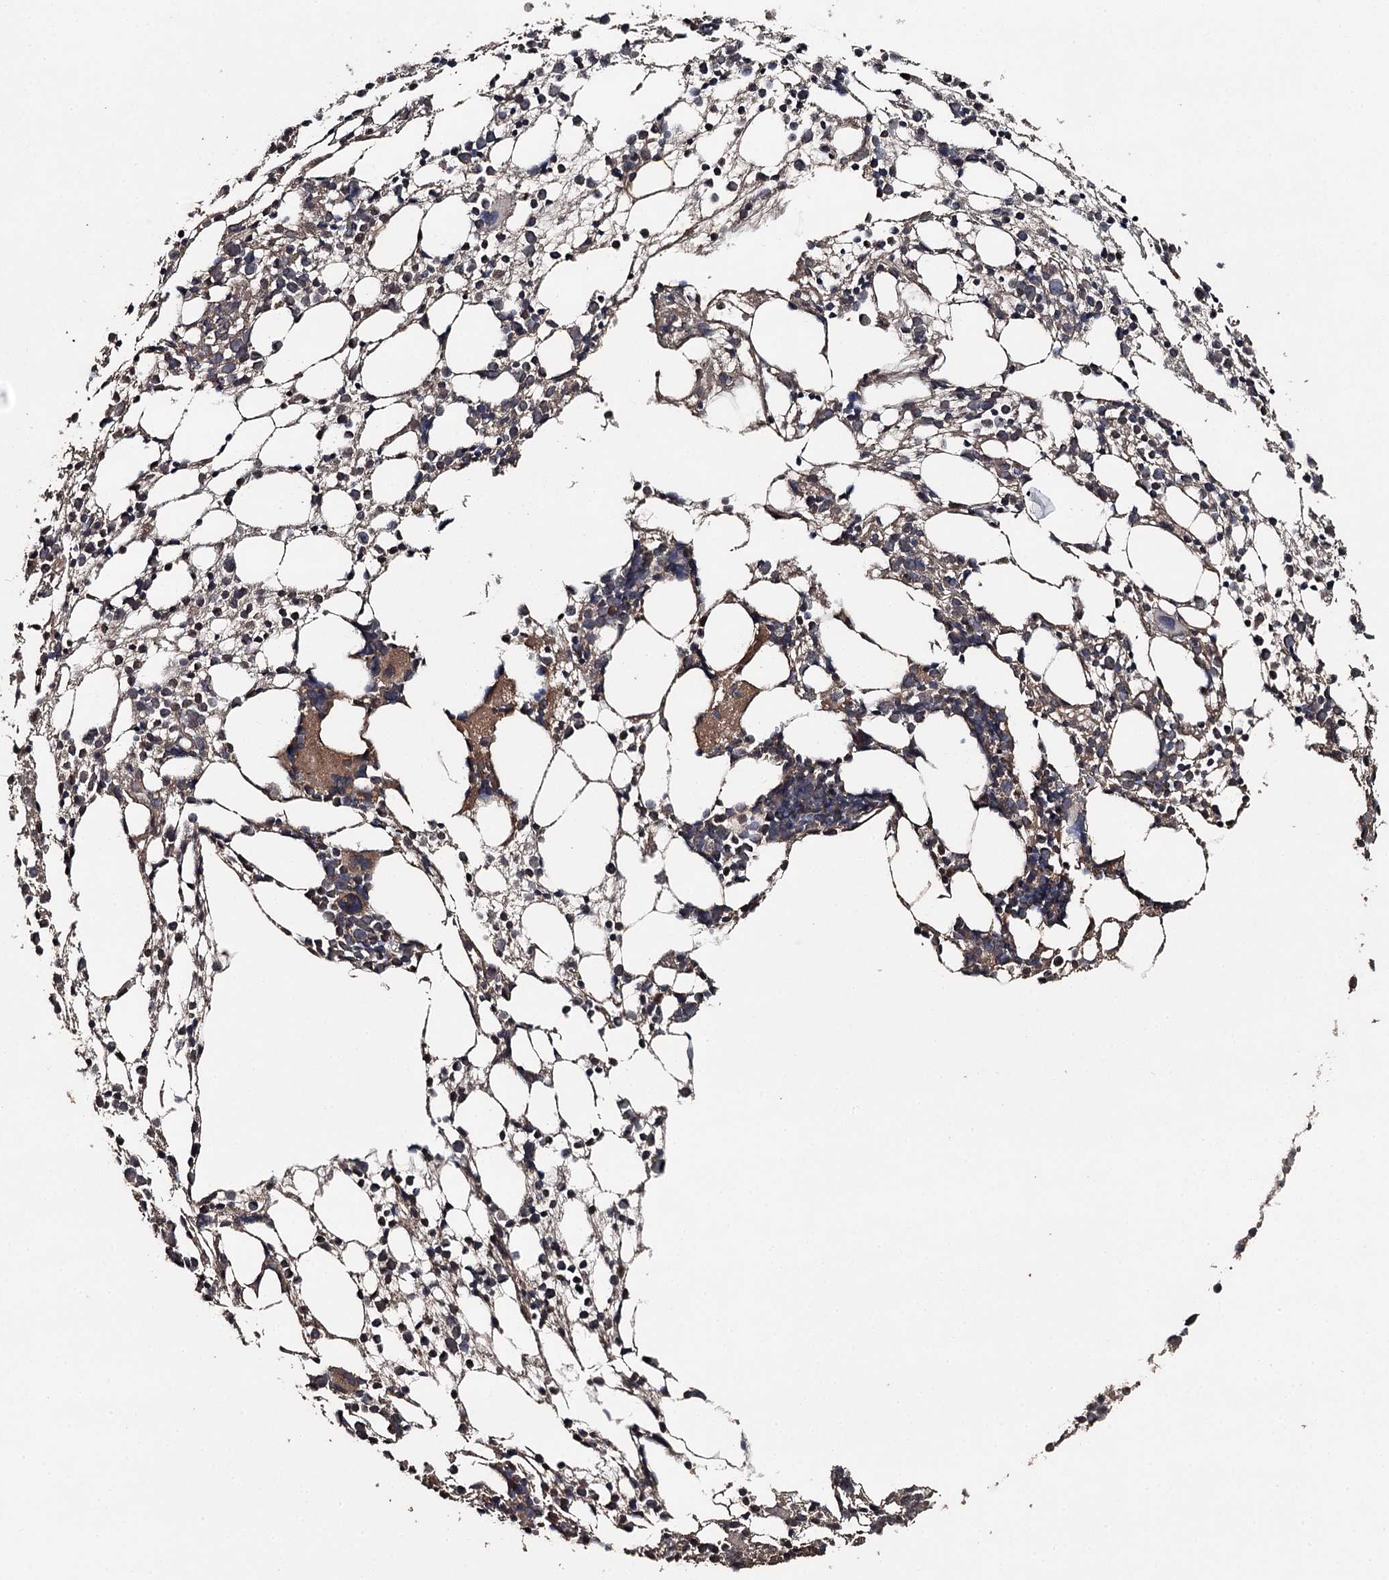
{"staining": {"intensity": "moderate", "quantity": "<25%", "location": "cytoplasmic/membranous"}, "tissue": "bone marrow", "cell_type": "Hematopoietic cells", "image_type": "normal", "snomed": [{"axis": "morphology", "description": "Normal tissue, NOS"}, {"axis": "topography", "description": "Bone marrow"}], "caption": "Immunohistochemical staining of unremarkable human bone marrow demonstrates low levels of moderate cytoplasmic/membranous expression in about <25% of hematopoietic cells.", "gene": "WIPI1", "patient": {"sex": "female", "age": 57}}